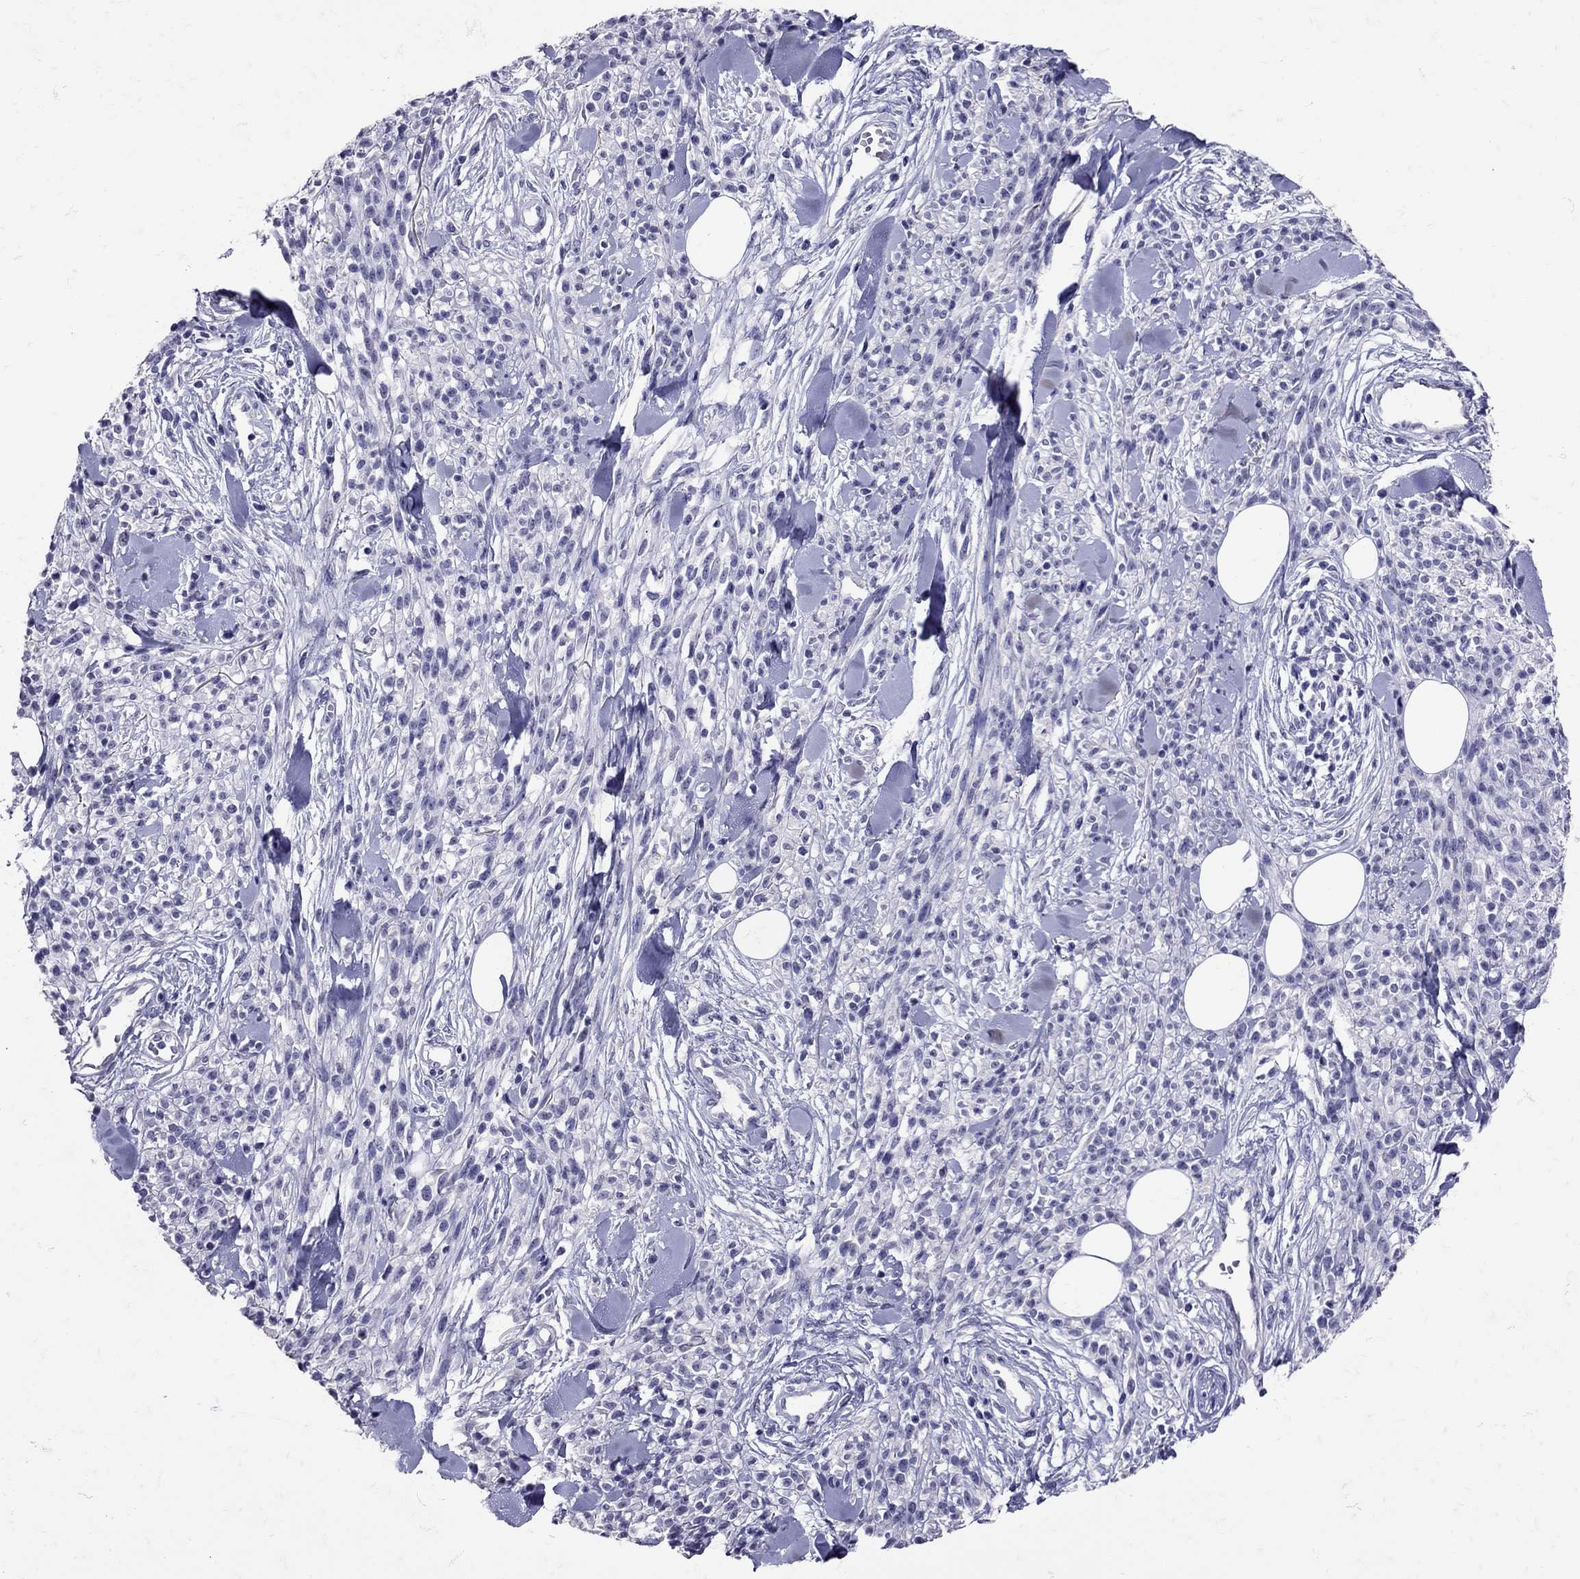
{"staining": {"intensity": "negative", "quantity": "none", "location": "none"}, "tissue": "melanoma", "cell_type": "Tumor cells", "image_type": "cancer", "snomed": [{"axis": "morphology", "description": "Malignant melanoma, NOS"}, {"axis": "topography", "description": "Skin"}, {"axis": "topography", "description": "Skin of trunk"}], "caption": "Tumor cells show no significant staining in melanoma.", "gene": "SST", "patient": {"sex": "male", "age": 74}}